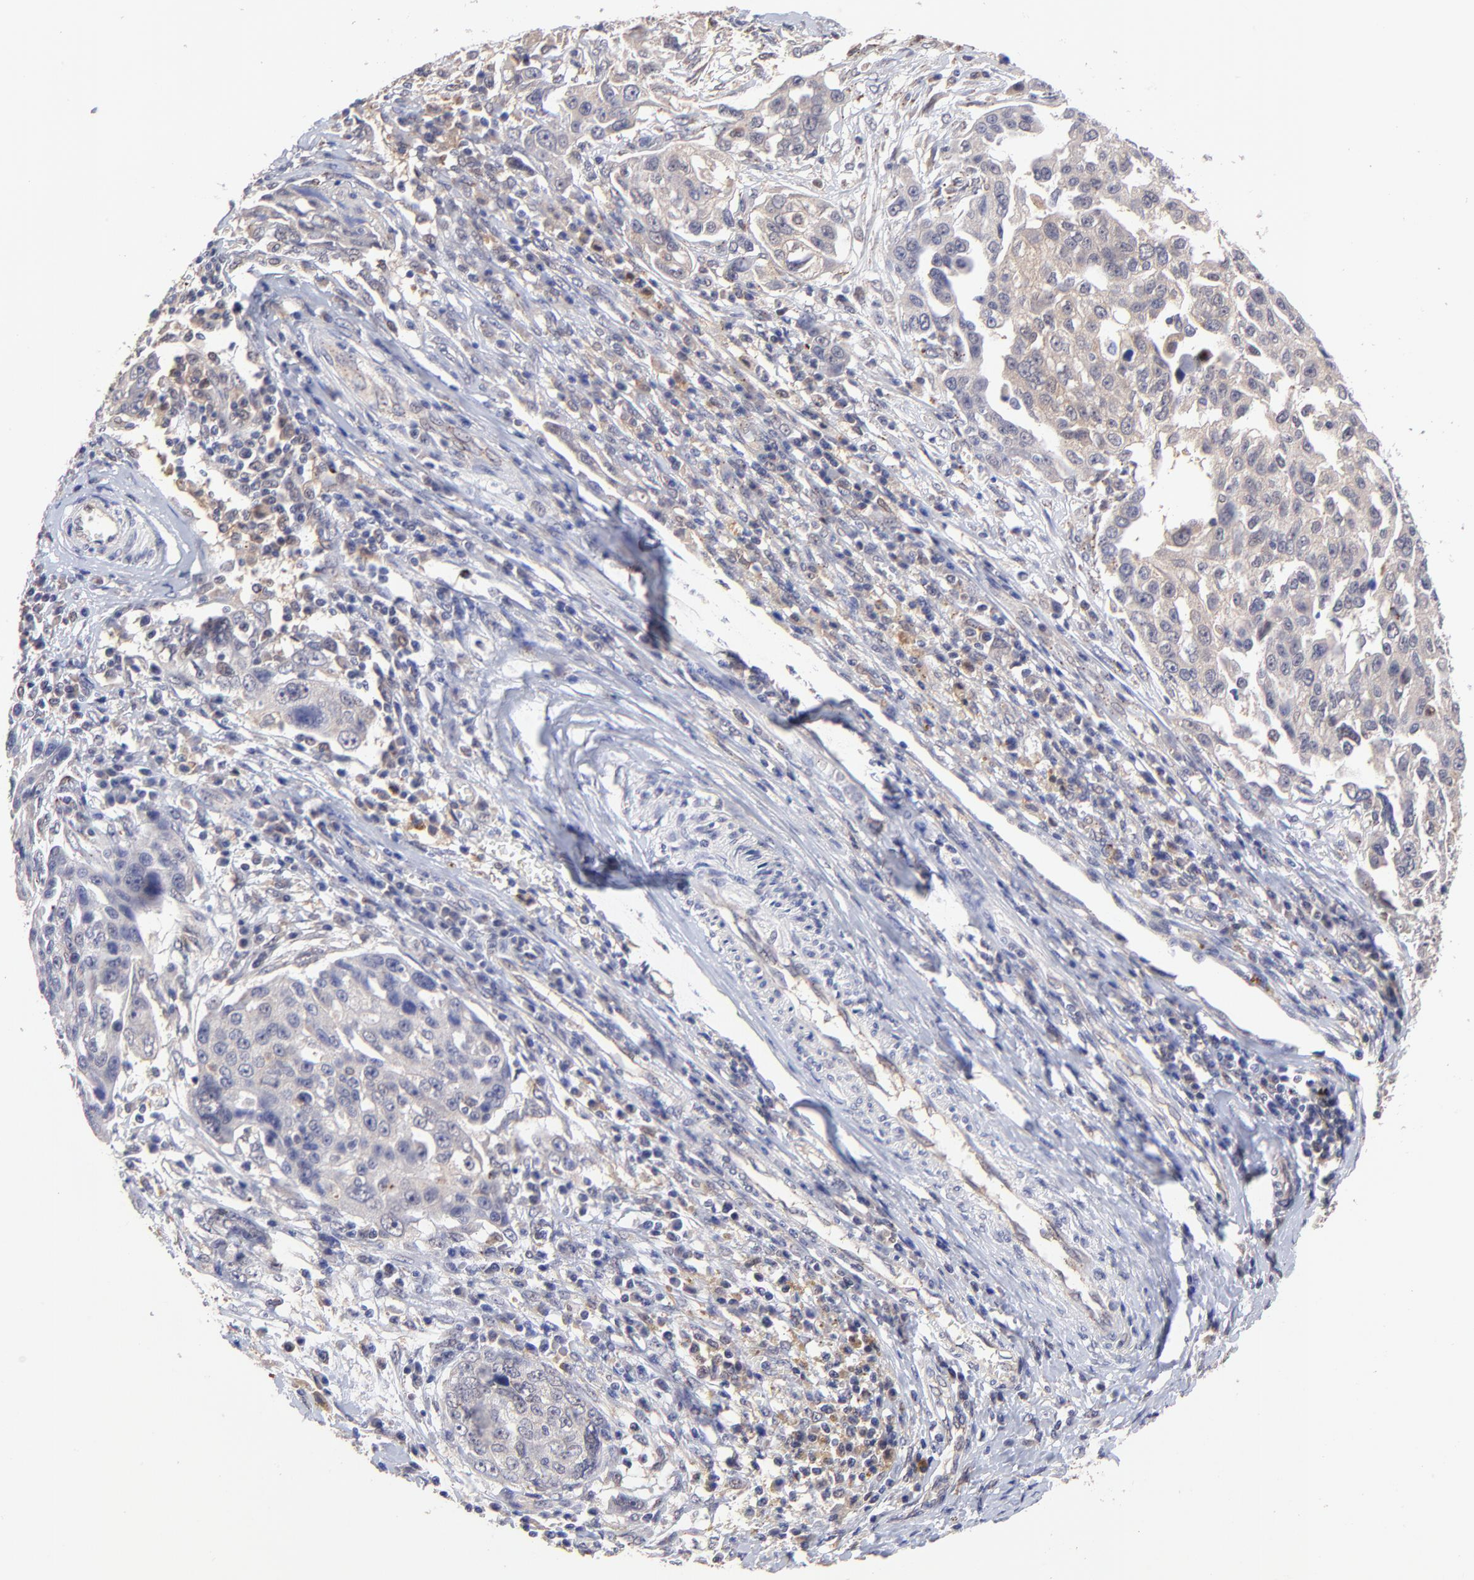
{"staining": {"intensity": "weak", "quantity": "25%-75%", "location": "cytoplasmic/membranous"}, "tissue": "ovarian cancer", "cell_type": "Tumor cells", "image_type": "cancer", "snomed": [{"axis": "morphology", "description": "Carcinoma, endometroid"}, {"axis": "topography", "description": "Ovary"}], "caption": "The micrograph reveals a brown stain indicating the presence of a protein in the cytoplasmic/membranous of tumor cells in ovarian cancer (endometroid carcinoma). (IHC, brightfield microscopy, high magnification).", "gene": "ZNF747", "patient": {"sex": "female", "age": 75}}